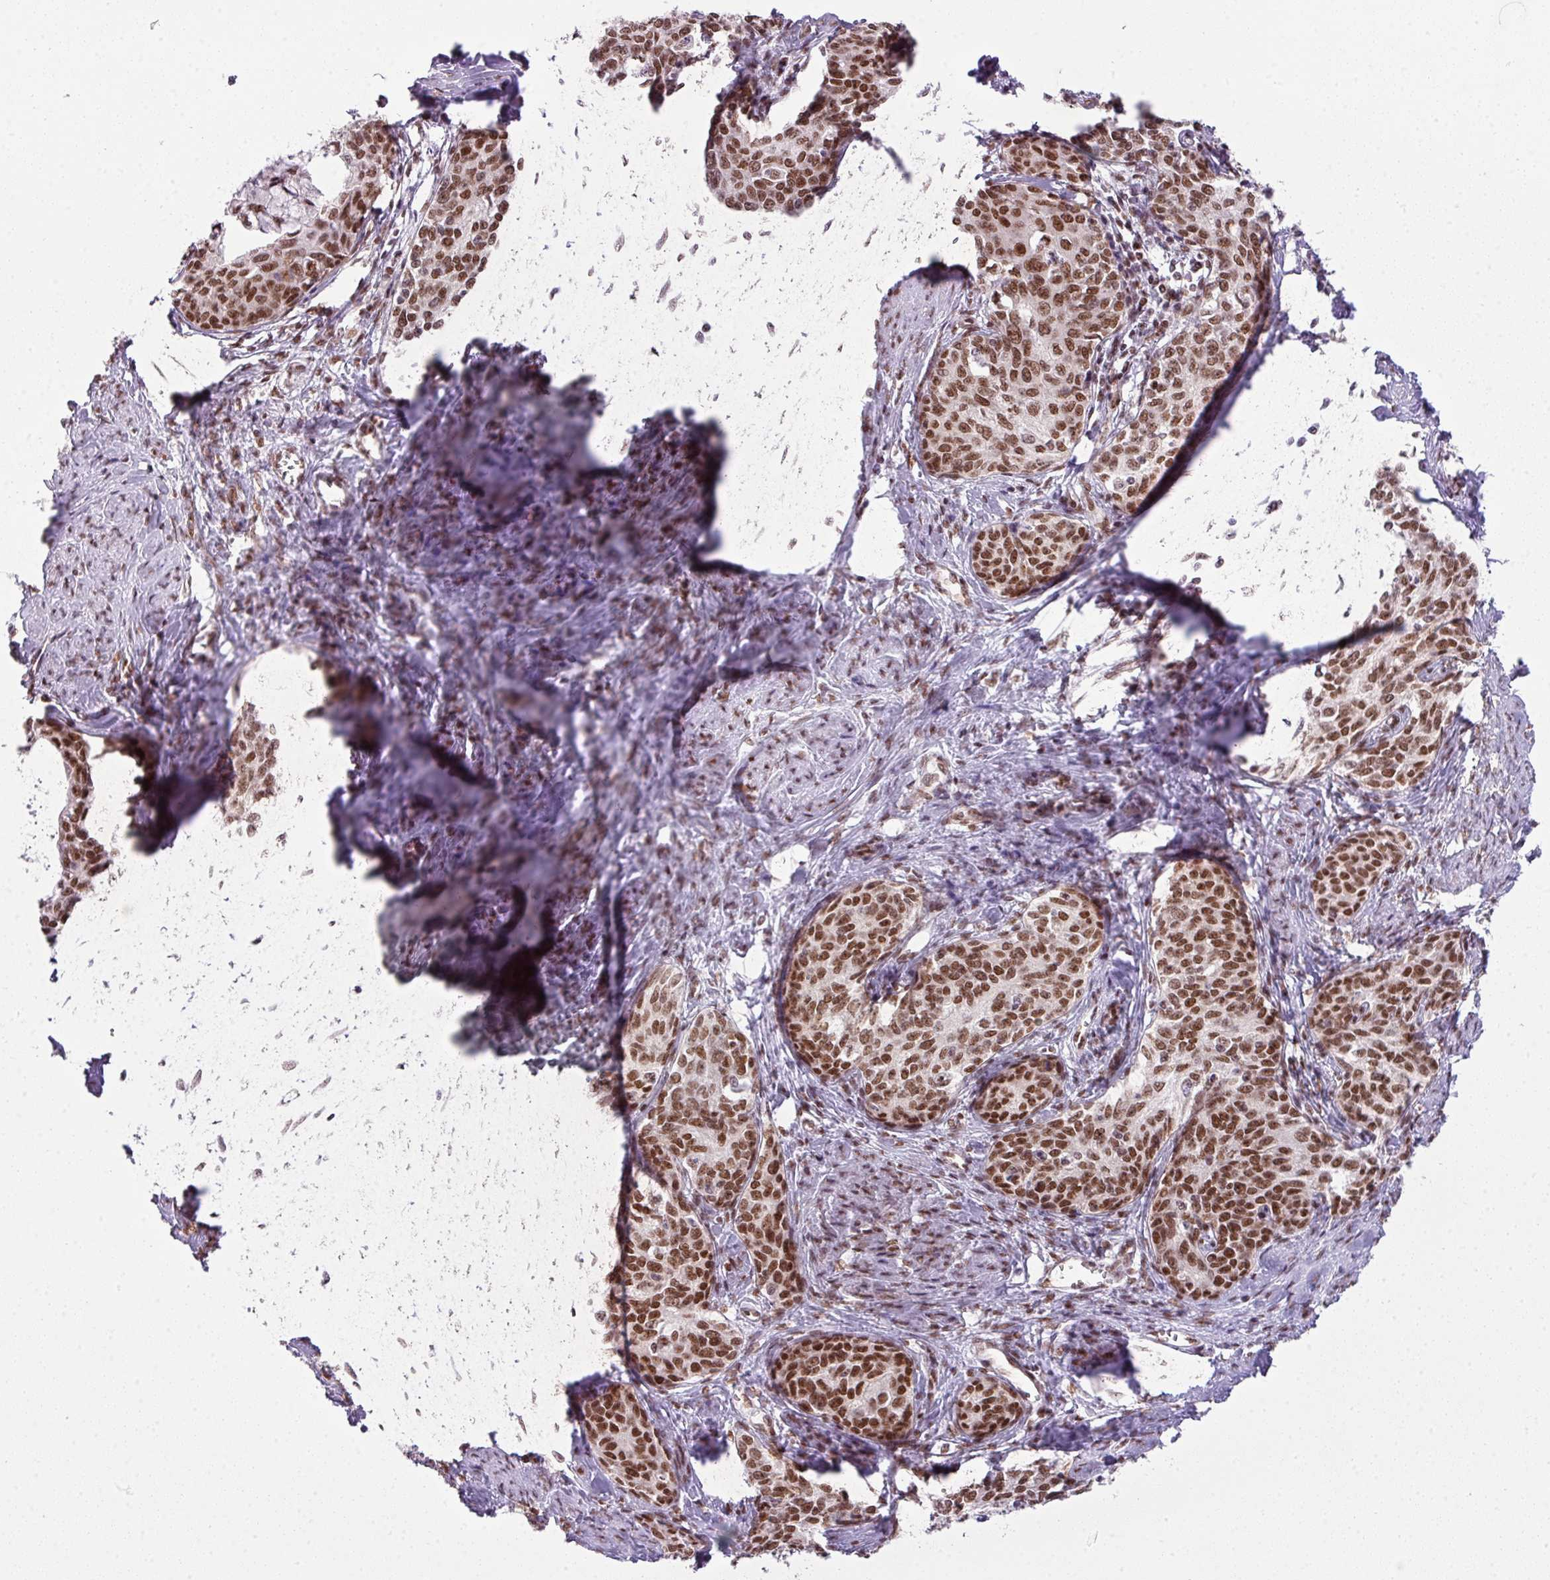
{"staining": {"intensity": "strong", "quantity": ">75%", "location": "nuclear"}, "tissue": "cervical cancer", "cell_type": "Tumor cells", "image_type": "cancer", "snomed": [{"axis": "morphology", "description": "Squamous cell carcinoma, NOS"}, {"axis": "morphology", "description": "Adenocarcinoma, NOS"}, {"axis": "topography", "description": "Cervix"}], "caption": "A brown stain labels strong nuclear expression of a protein in human squamous cell carcinoma (cervical) tumor cells. (DAB (3,3'-diaminobenzidine) = brown stain, brightfield microscopy at high magnification).", "gene": "ARL6IP4", "patient": {"sex": "female", "age": 52}}